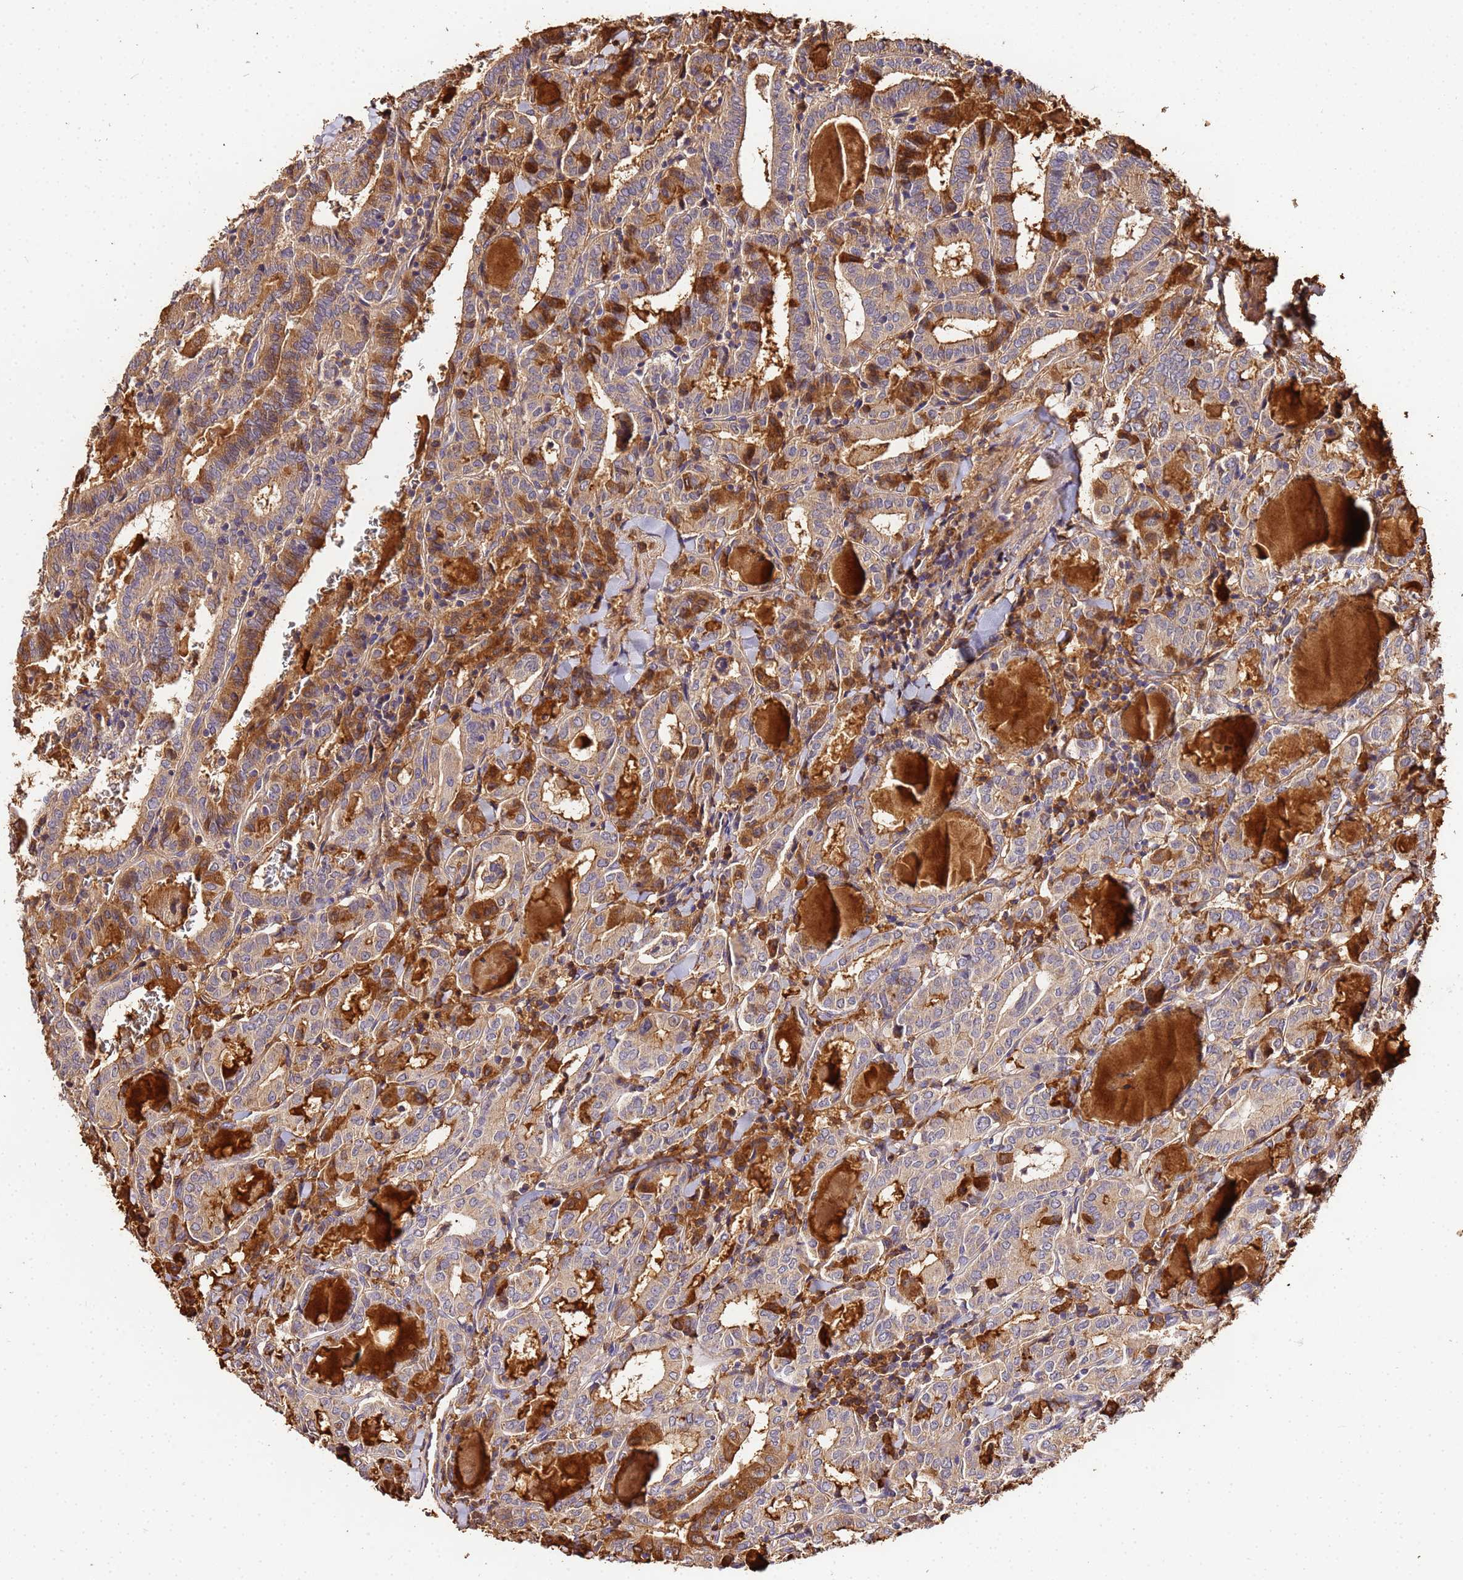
{"staining": {"intensity": "moderate", "quantity": "25%-75%", "location": "cytoplasmic/membranous"}, "tissue": "thyroid cancer", "cell_type": "Tumor cells", "image_type": "cancer", "snomed": [{"axis": "morphology", "description": "Papillary adenocarcinoma, NOS"}, {"axis": "topography", "description": "Thyroid gland"}], "caption": "Immunohistochemistry (IHC) (DAB (3,3'-diaminobenzidine)) staining of human thyroid cancer exhibits moderate cytoplasmic/membranous protein staining in approximately 25%-75% of tumor cells.", "gene": "MTERF1", "patient": {"sex": "female", "age": 72}}